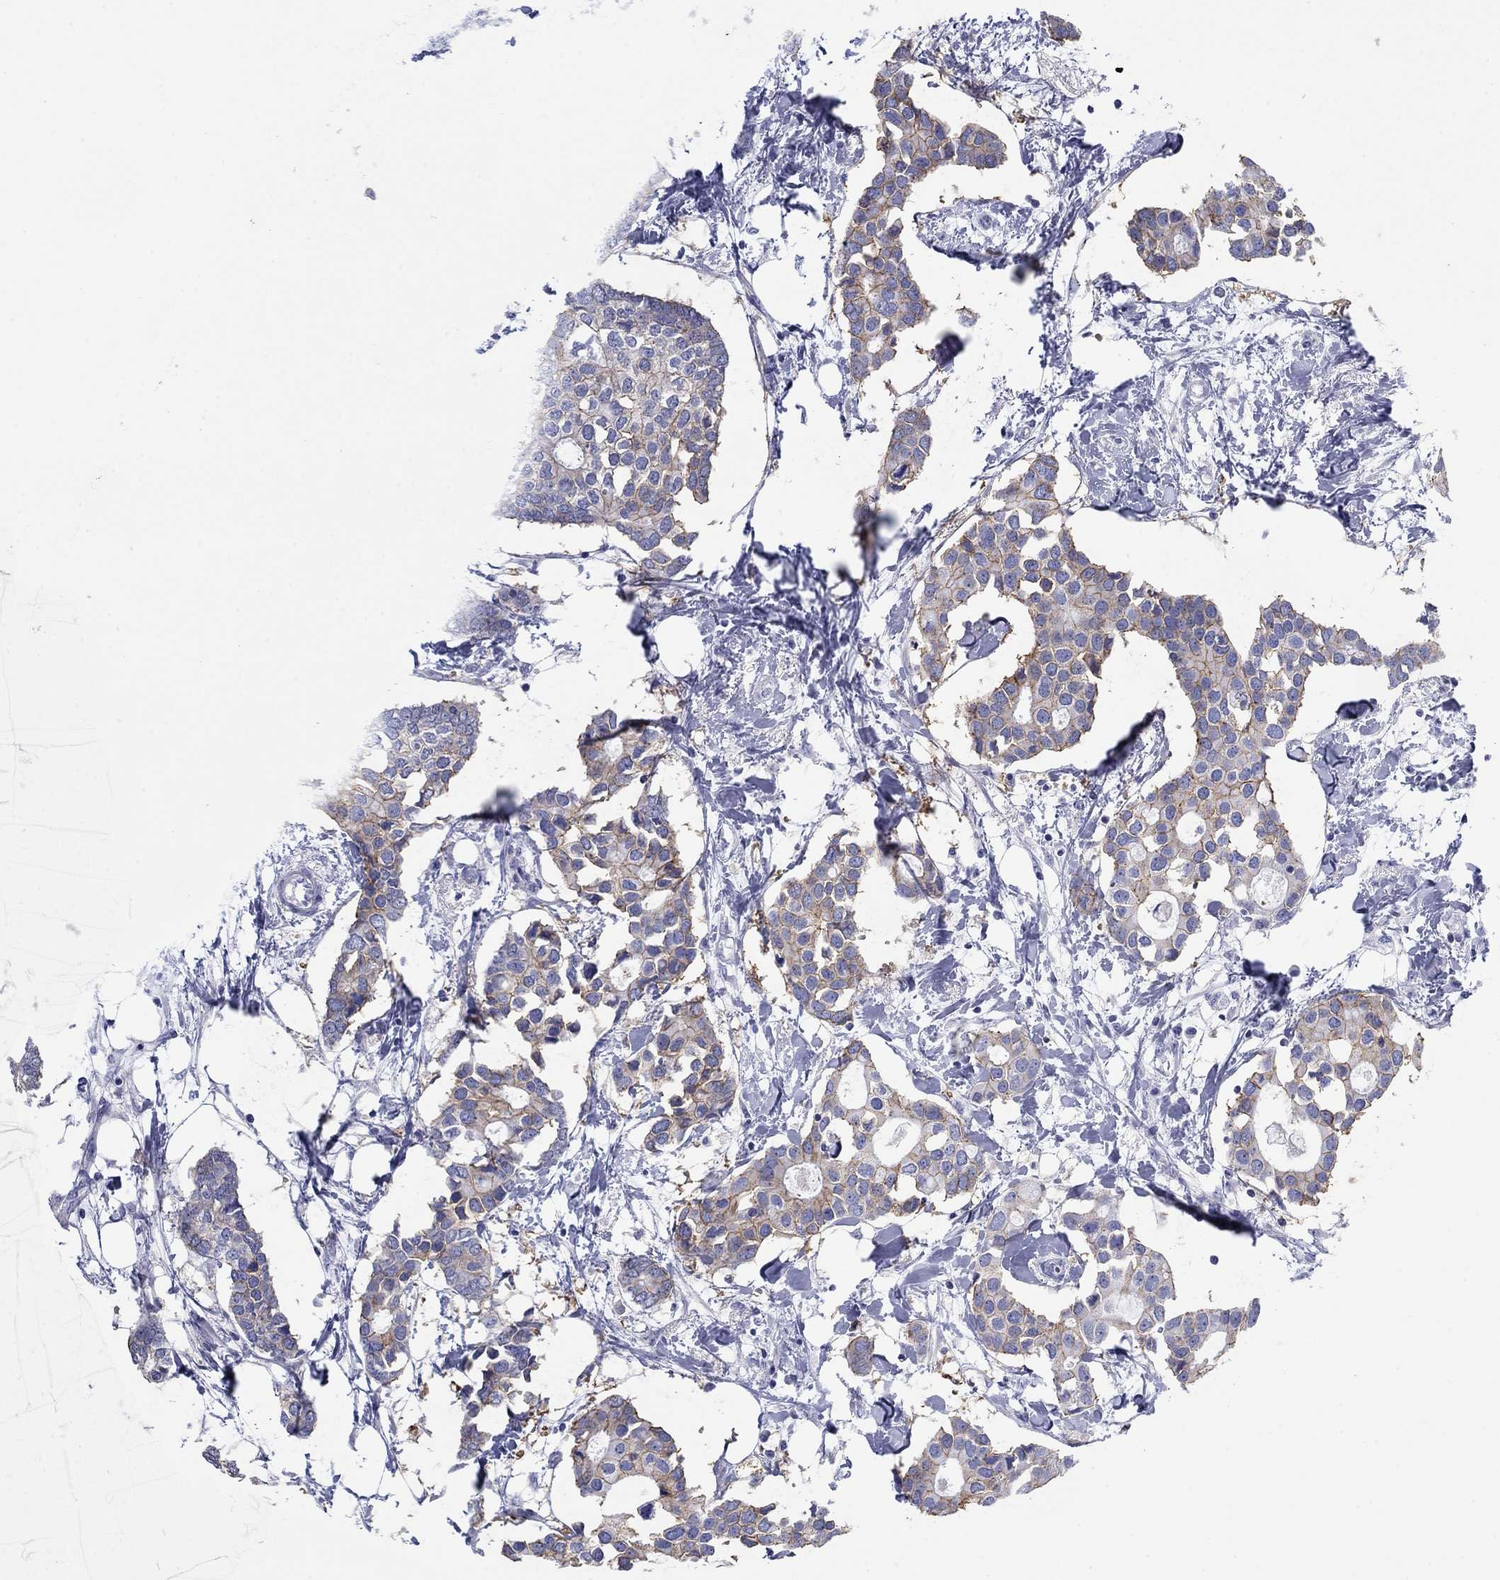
{"staining": {"intensity": "moderate", "quantity": "<25%", "location": "cytoplasmic/membranous"}, "tissue": "breast cancer", "cell_type": "Tumor cells", "image_type": "cancer", "snomed": [{"axis": "morphology", "description": "Duct carcinoma"}, {"axis": "topography", "description": "Breast"}], "caption": "This photomicrograph shows breast cancer (invasive ductal carcinoma) stained with immunohistochemistry to label a protein in brown. The cytoplasmic/membranous of tumor cells show moderate positivity for the protein. Nuclei are counter-stained blue.", "gene": "ATP1B1", "patient": {"sex": "female", "age": 83}}